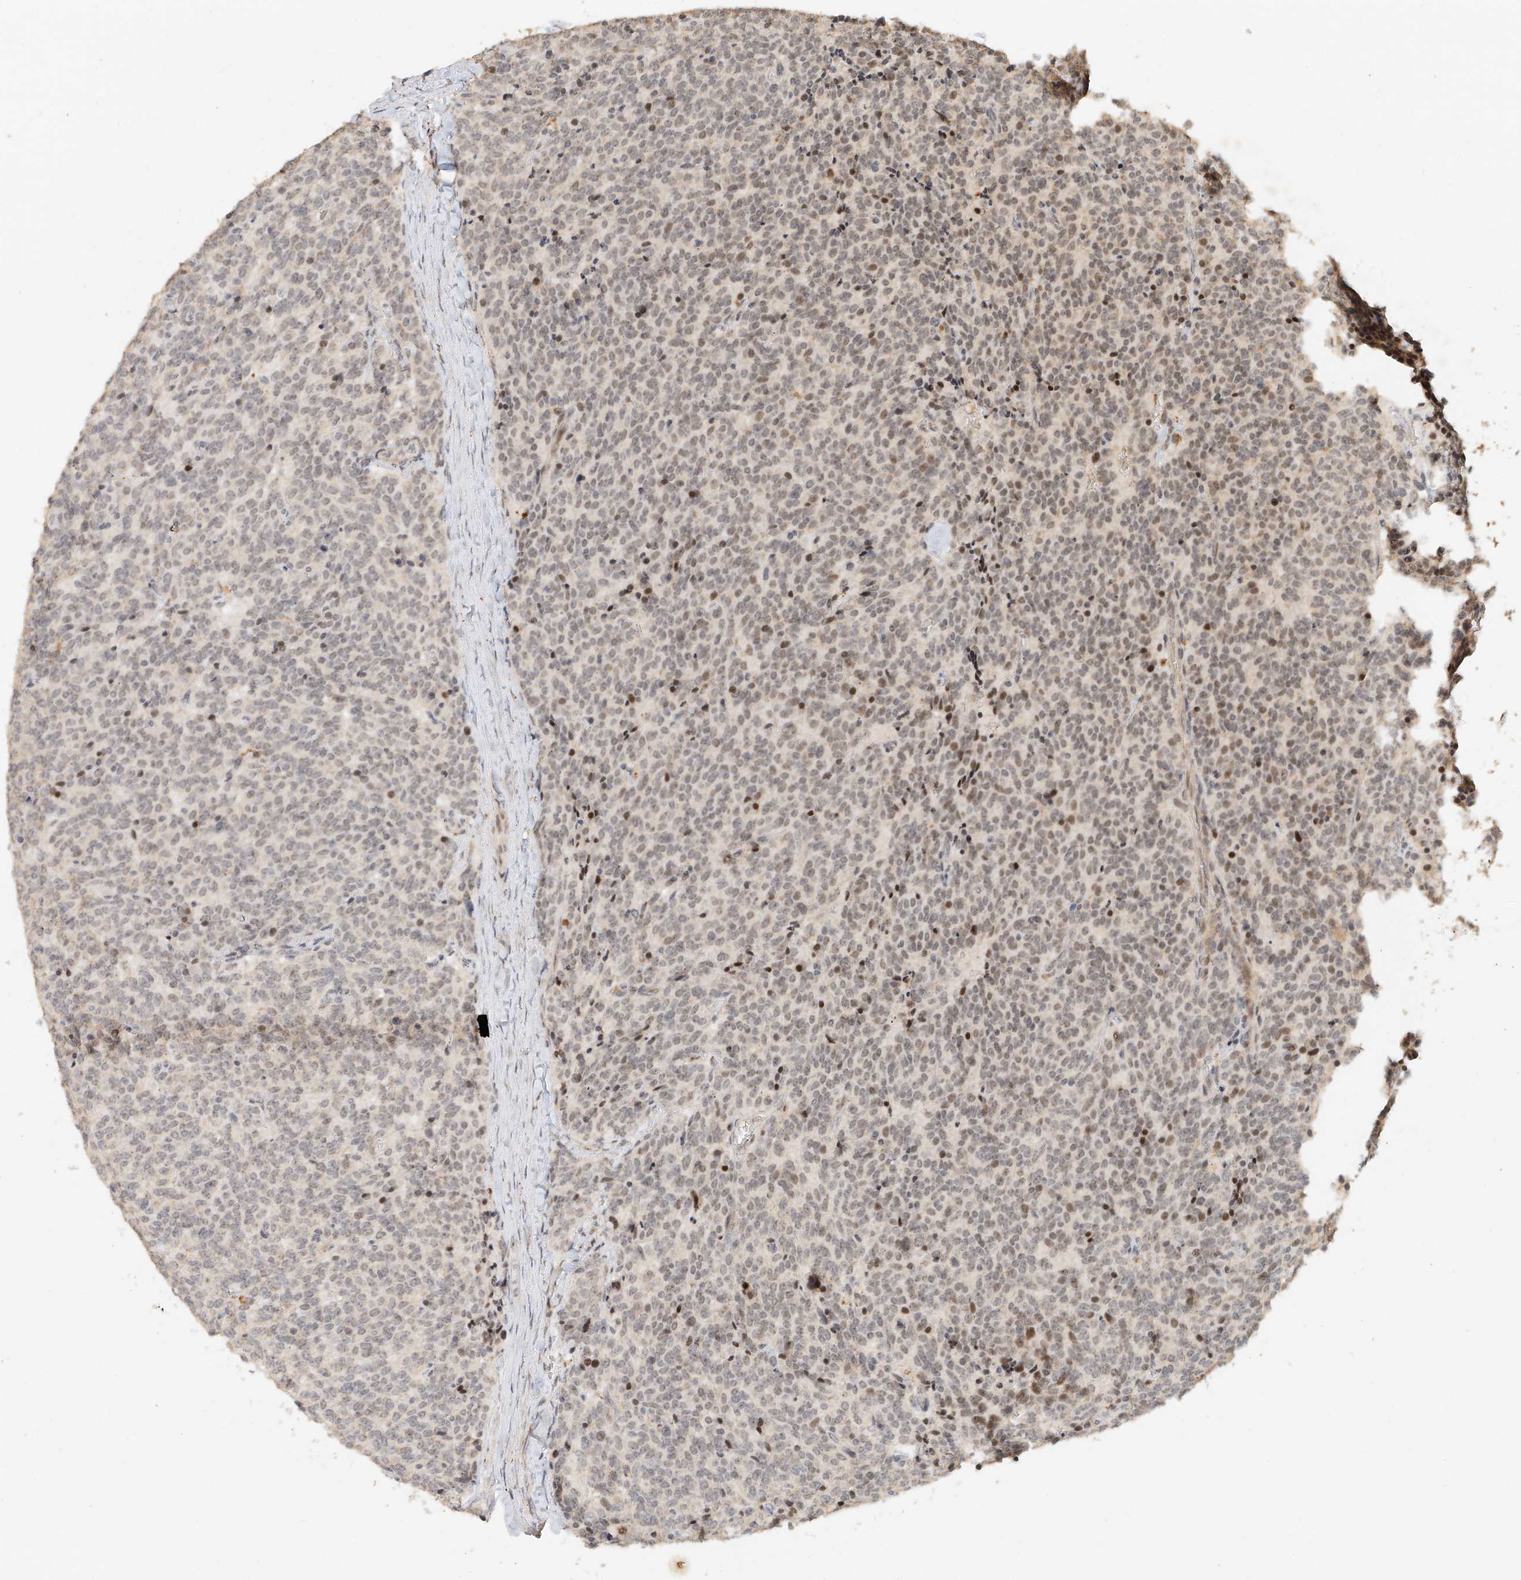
{"staining": {"intensity": "weak", "quantity": ">75%", "location": "cytoplasmic/membranous,nuclear"}, "tissue": "carcinoid", "cell_type": "Tumor cells", "image_type": "cancer", "snomed": [{"axis": "morphology", "description": "Carcinoid, malignant, NOS"}, {"axis": "topography", "description": "Lung"}], "caption": "Brown immunohistochemical staining in human carcinoid reveals weak cytoplasmic/membranous and nuclear staining in approximately >75% of tumor cells.", "gene": "CXorf58", "patient": {"sex": "female", "age": 46}}